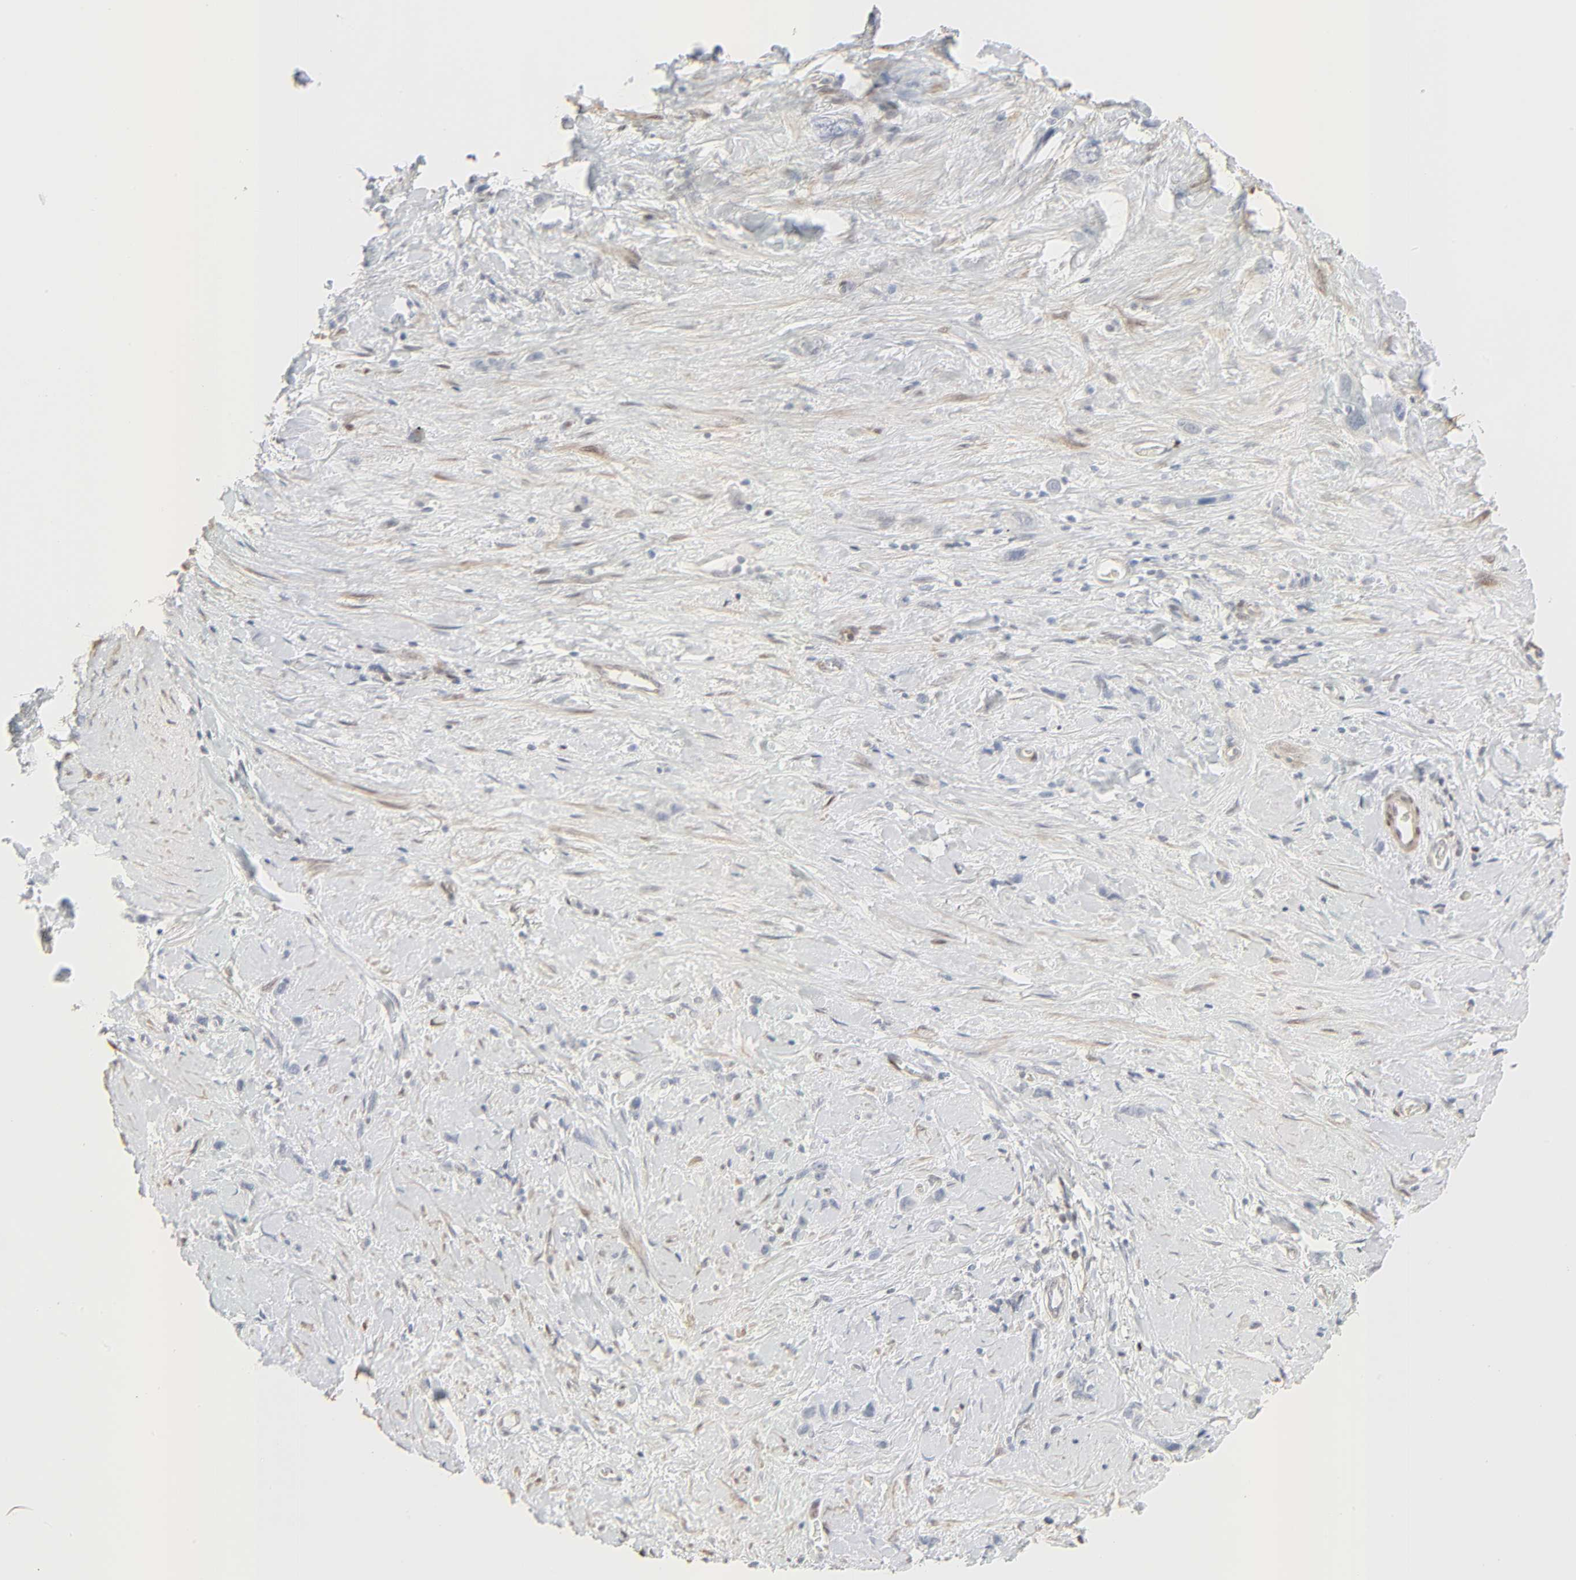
{"staining": {"intensity": "negative", "quantity": "none", "location": "none"}, "tissue": "stomach cancer", "cell_type": "Tumor cells", "image_type": "cancer", "snomed": [{"axis": "morphology", "description": "Normal tissue, NOS"}, {"axis": "morphology", "description": "Adenocarcinoma, NOS"}, {"axis": "morphology", "description": "Adenocarcinoma, High grade"}, {"axis": "topography", "description": "Stomach, upper"}, {"axis": "topography", "description": "Stomach"}], "caption": "Tumor cells show no significant protein positivity in stomach adenocarcinoma.", "gene": "ZBTB16", "patient": {"sex": "female", "age": 65}}